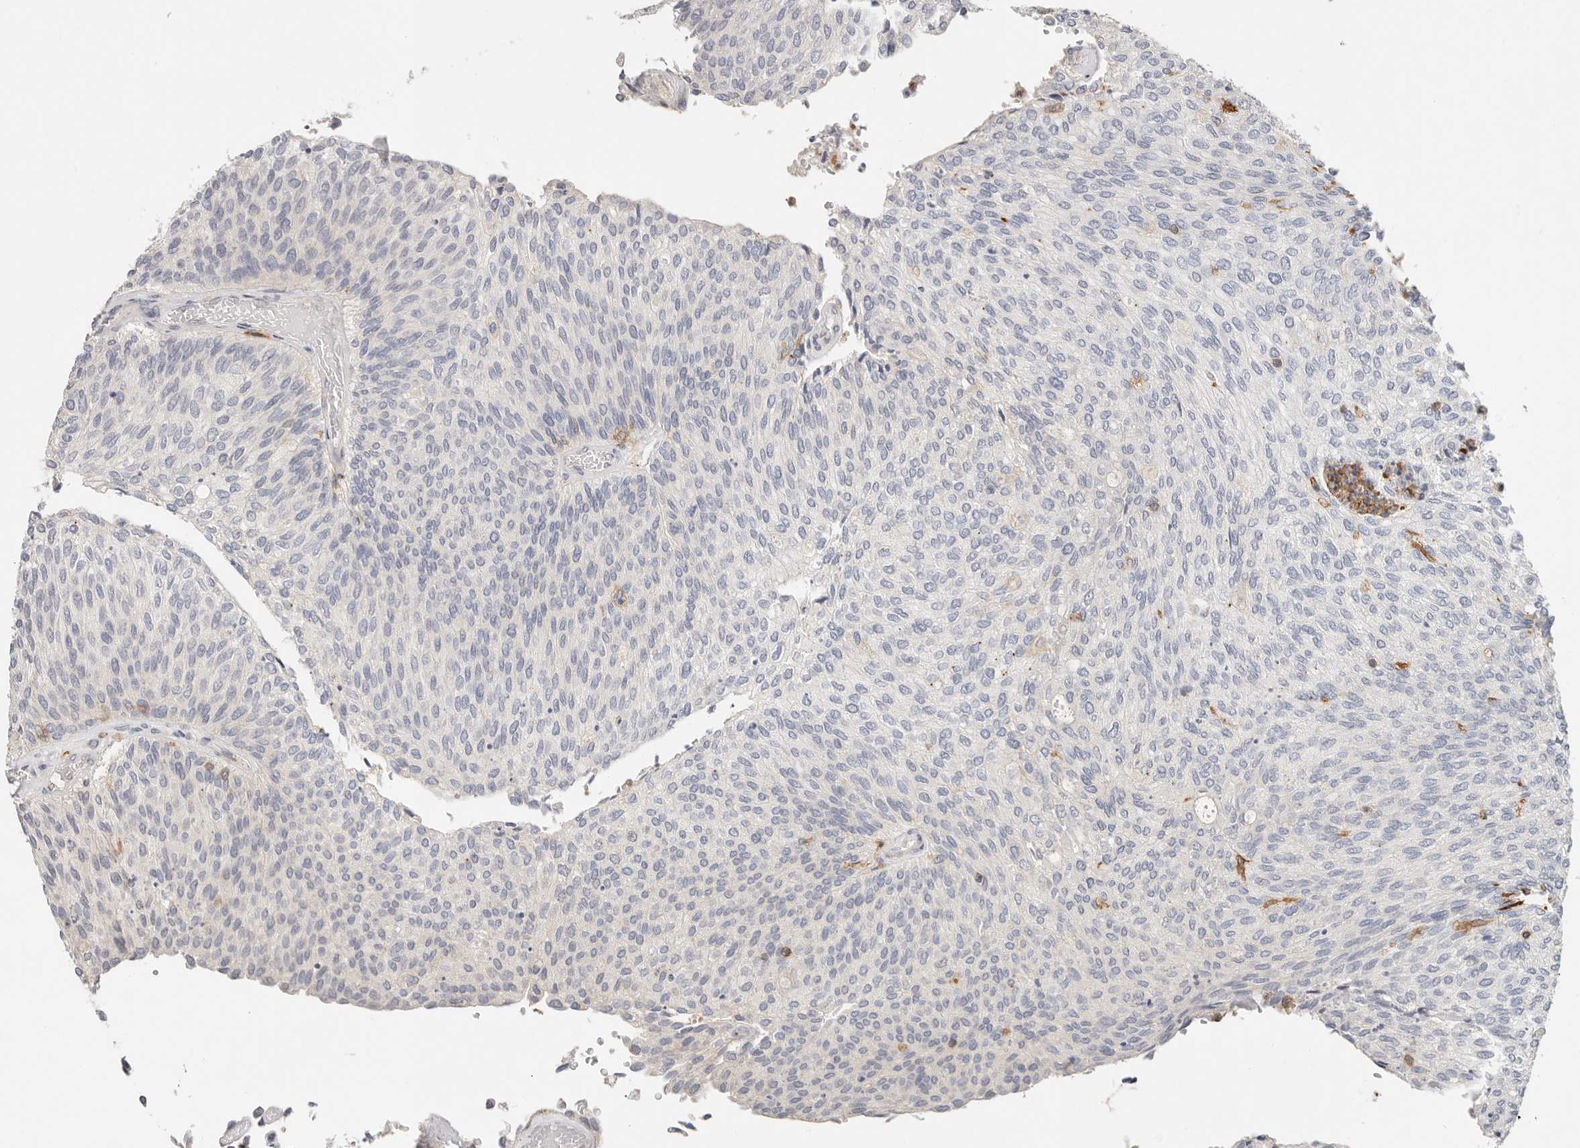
{"staining": {"intensity": "negative", "quantity": "none", "location": "none"}, "tissue": "urothelial cancer", "cell_type": "Tumor cells", "image_type": "cancer", "snomed": [{"axis": "morphology", "description": "Urothelial carcinoma, Low grade"}, {"axis": "topography", "description": "Urinary bladder"}], "caption": "High power microscopy image of an IHC image of low-grade urothelial carcinoma, revealing no significant staining in tumor cells.", "gene": "TMEM63B", "patient": {"sex": "female", "age": 79}}